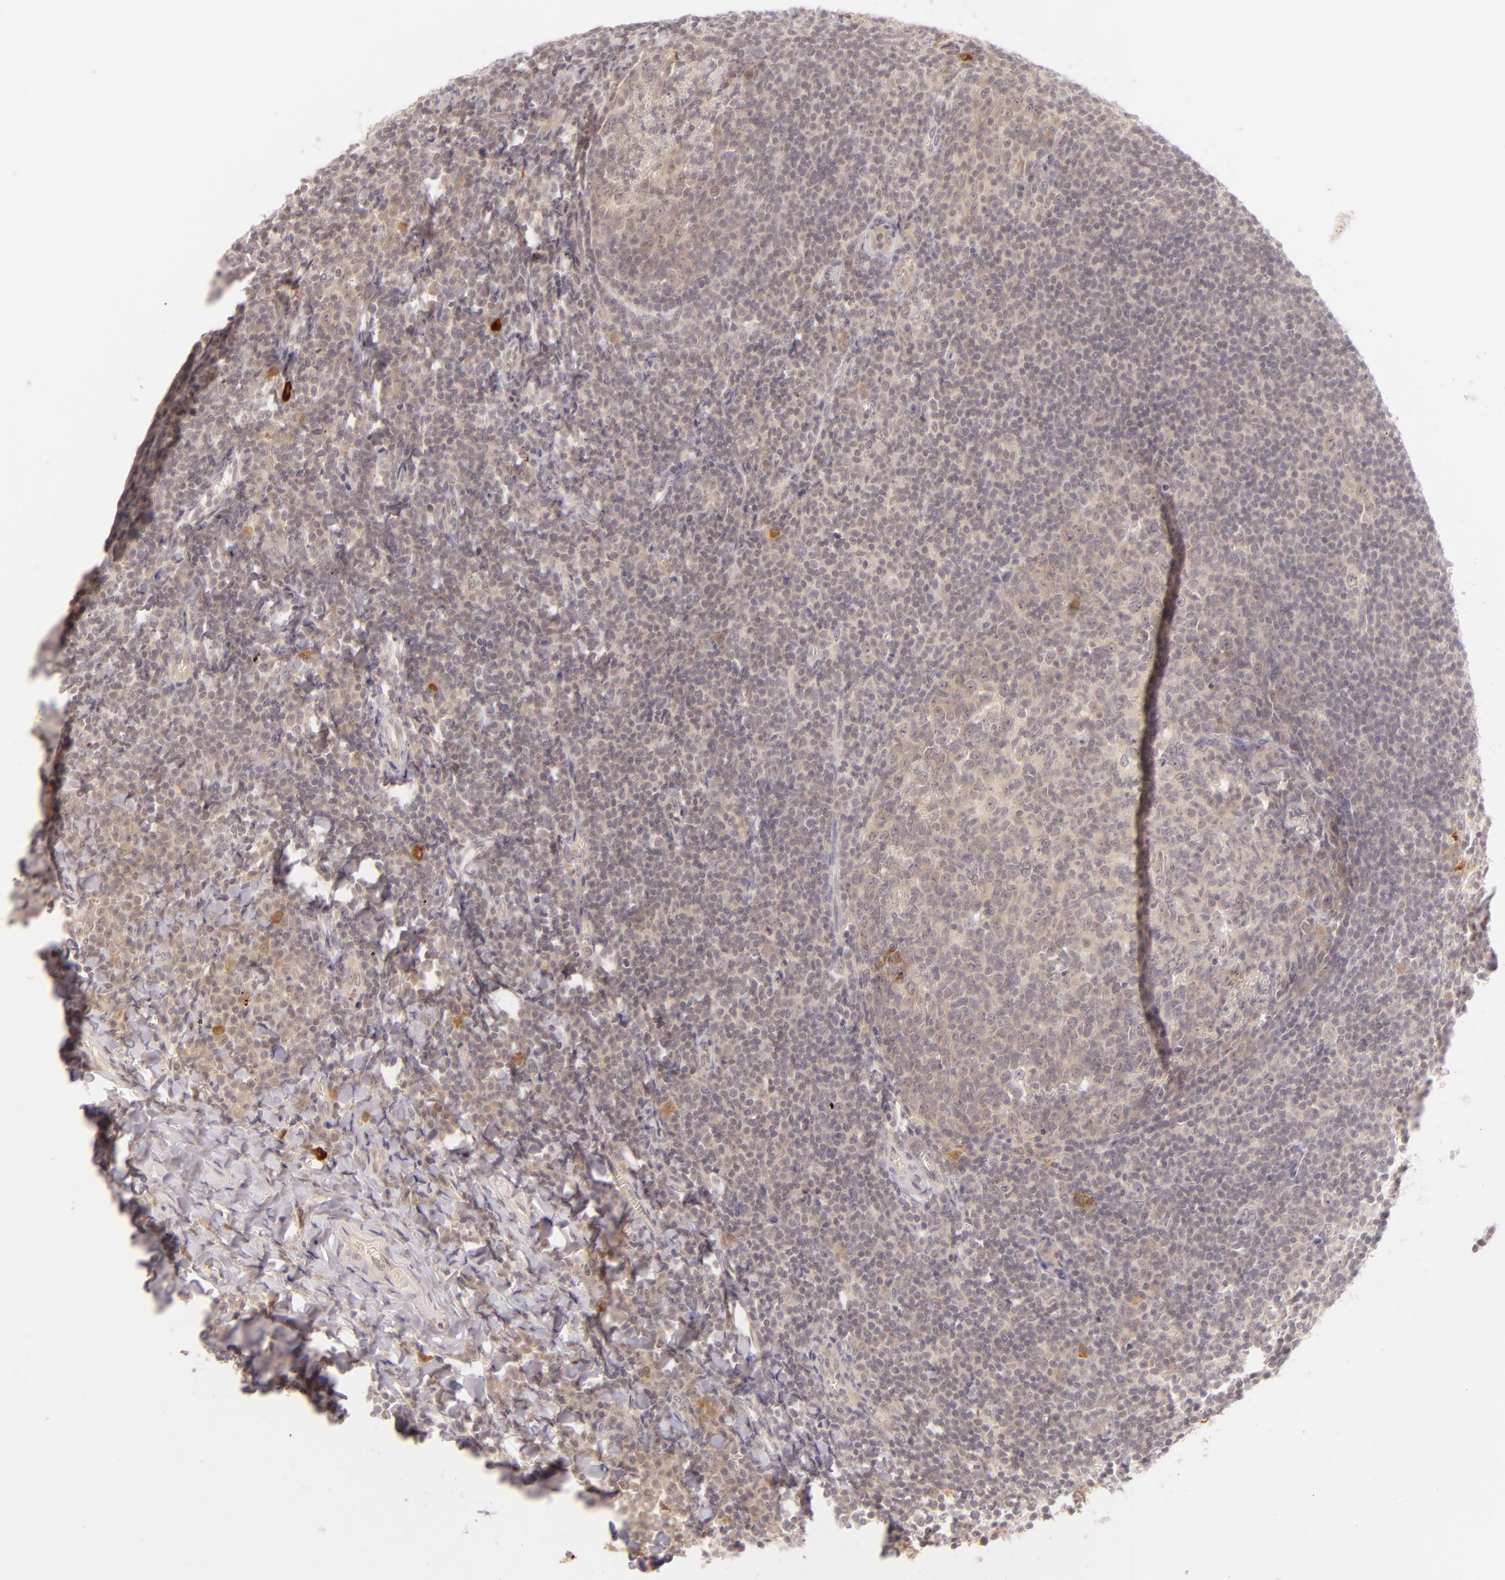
{"staining": {"intensity": "weak", "quantity": ">75%", "location": "cytoplasmic/membranous"}, "tissue": "tonsil", "cell_type": "Germinal center cells", "image_type": "normal", "snomed": [{"axis": "morphology", "description": "Normal tissue, NOS"}, {"axis": "topography", "description": "Tonsil"}], "caption": "Tonsil stained with a brown dye demonstrates weak cytoplasmic/membranous positive expression in approximately >75% of germinal center cells.", "gene": "CASP8", "patient": {"sex": "male", "age": 31}}